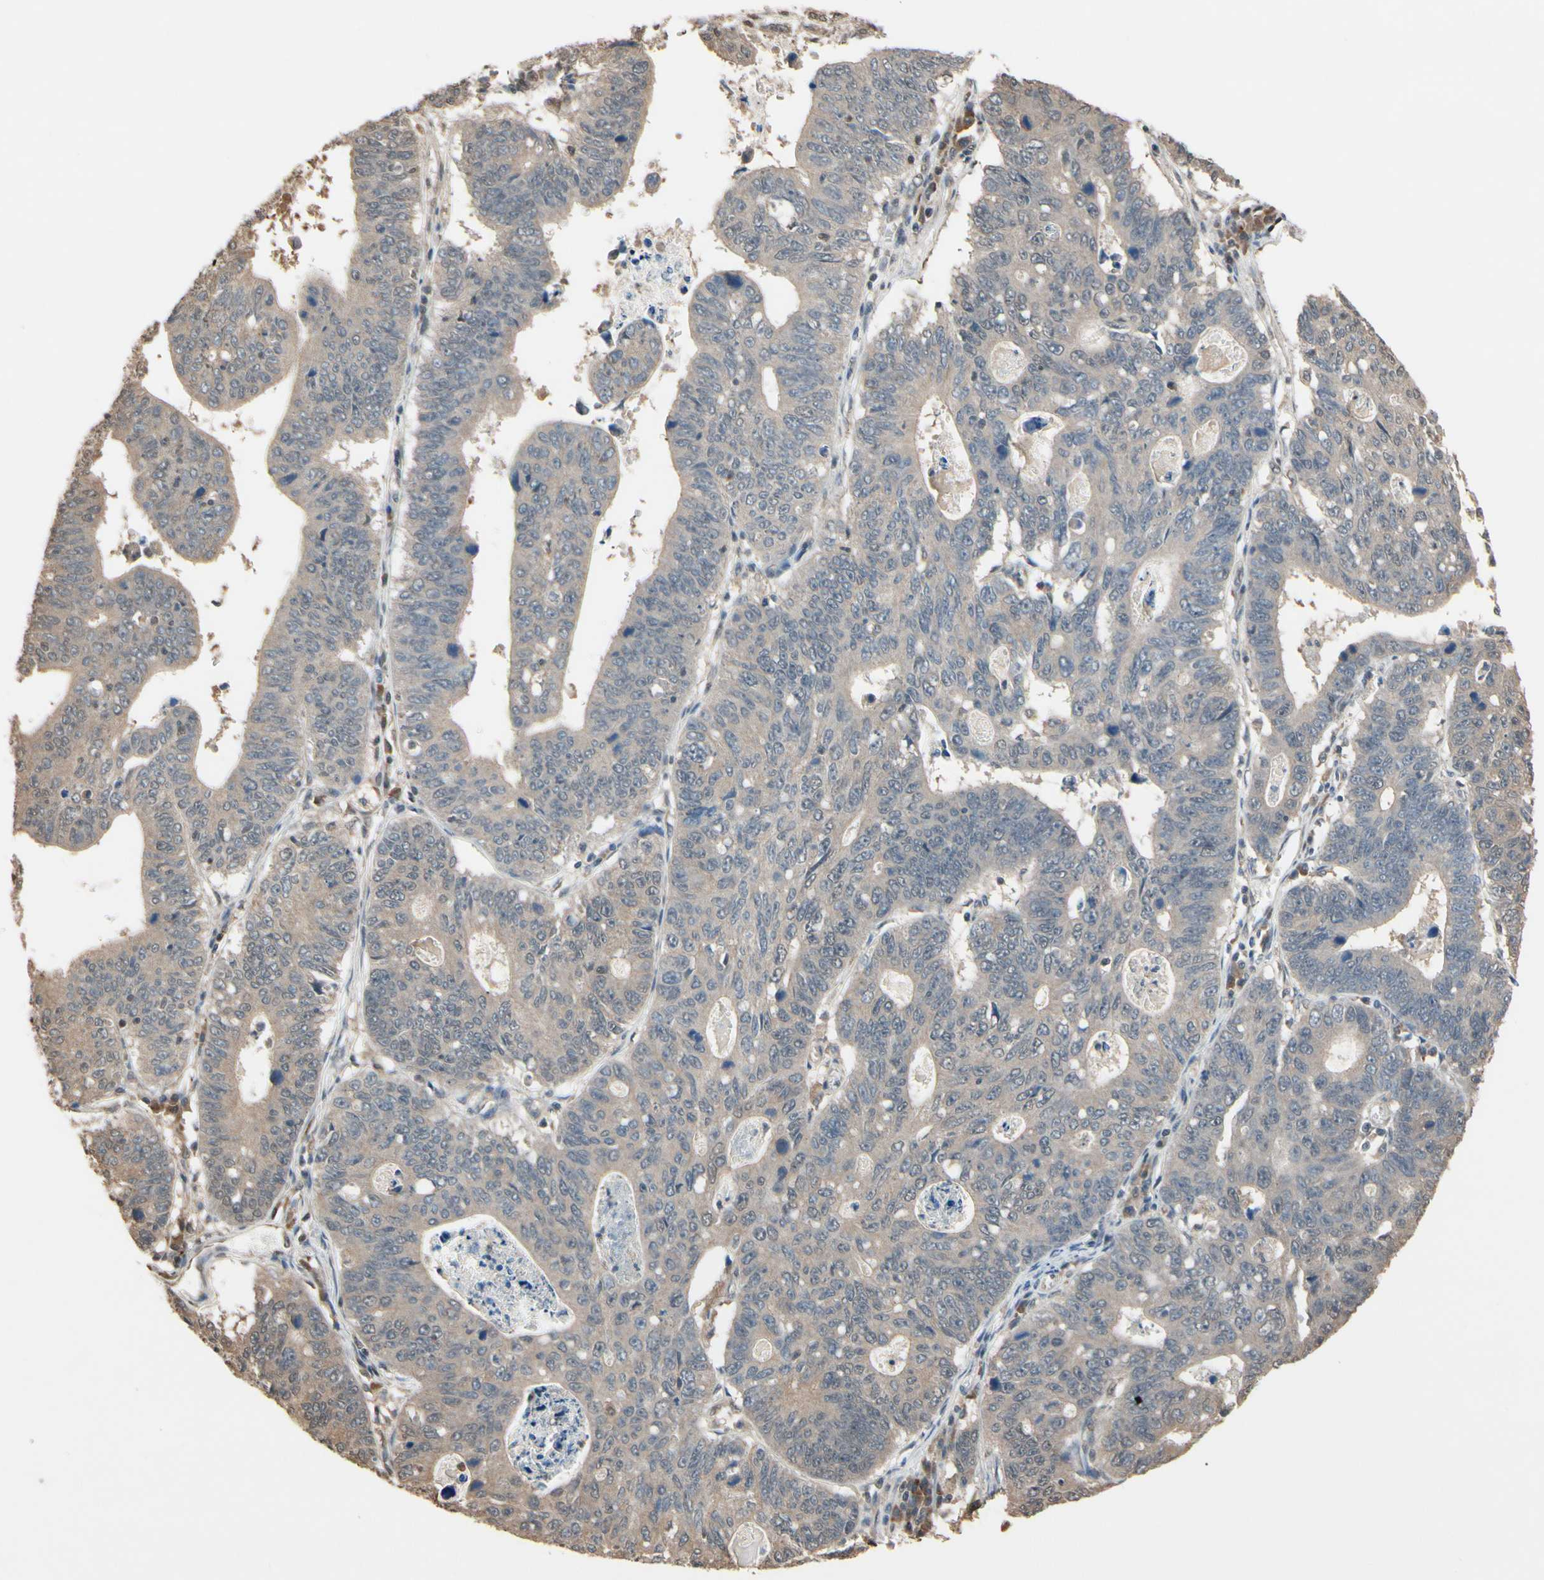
{"staining": {"intensity": "weak", "quantity": ">75%", "location": "cytoplasmic/membranous"}, "tissue": "stomach cancer", "cell_type": "Tumor cells", "image_type": "cancer", "snomed": [{"axis": "morphology", "description": "Adenocarcinoma, NOS"}, {"axis": "topography", "description": "Stomach"}], "caption": "A histopathology image of human stomach cancer stained for a protein displays weak cytoplasmic/membranous brown staining in tumor cells.", "gene": "PNPLA7", "patient": {"sex": "male", "age": 59}}